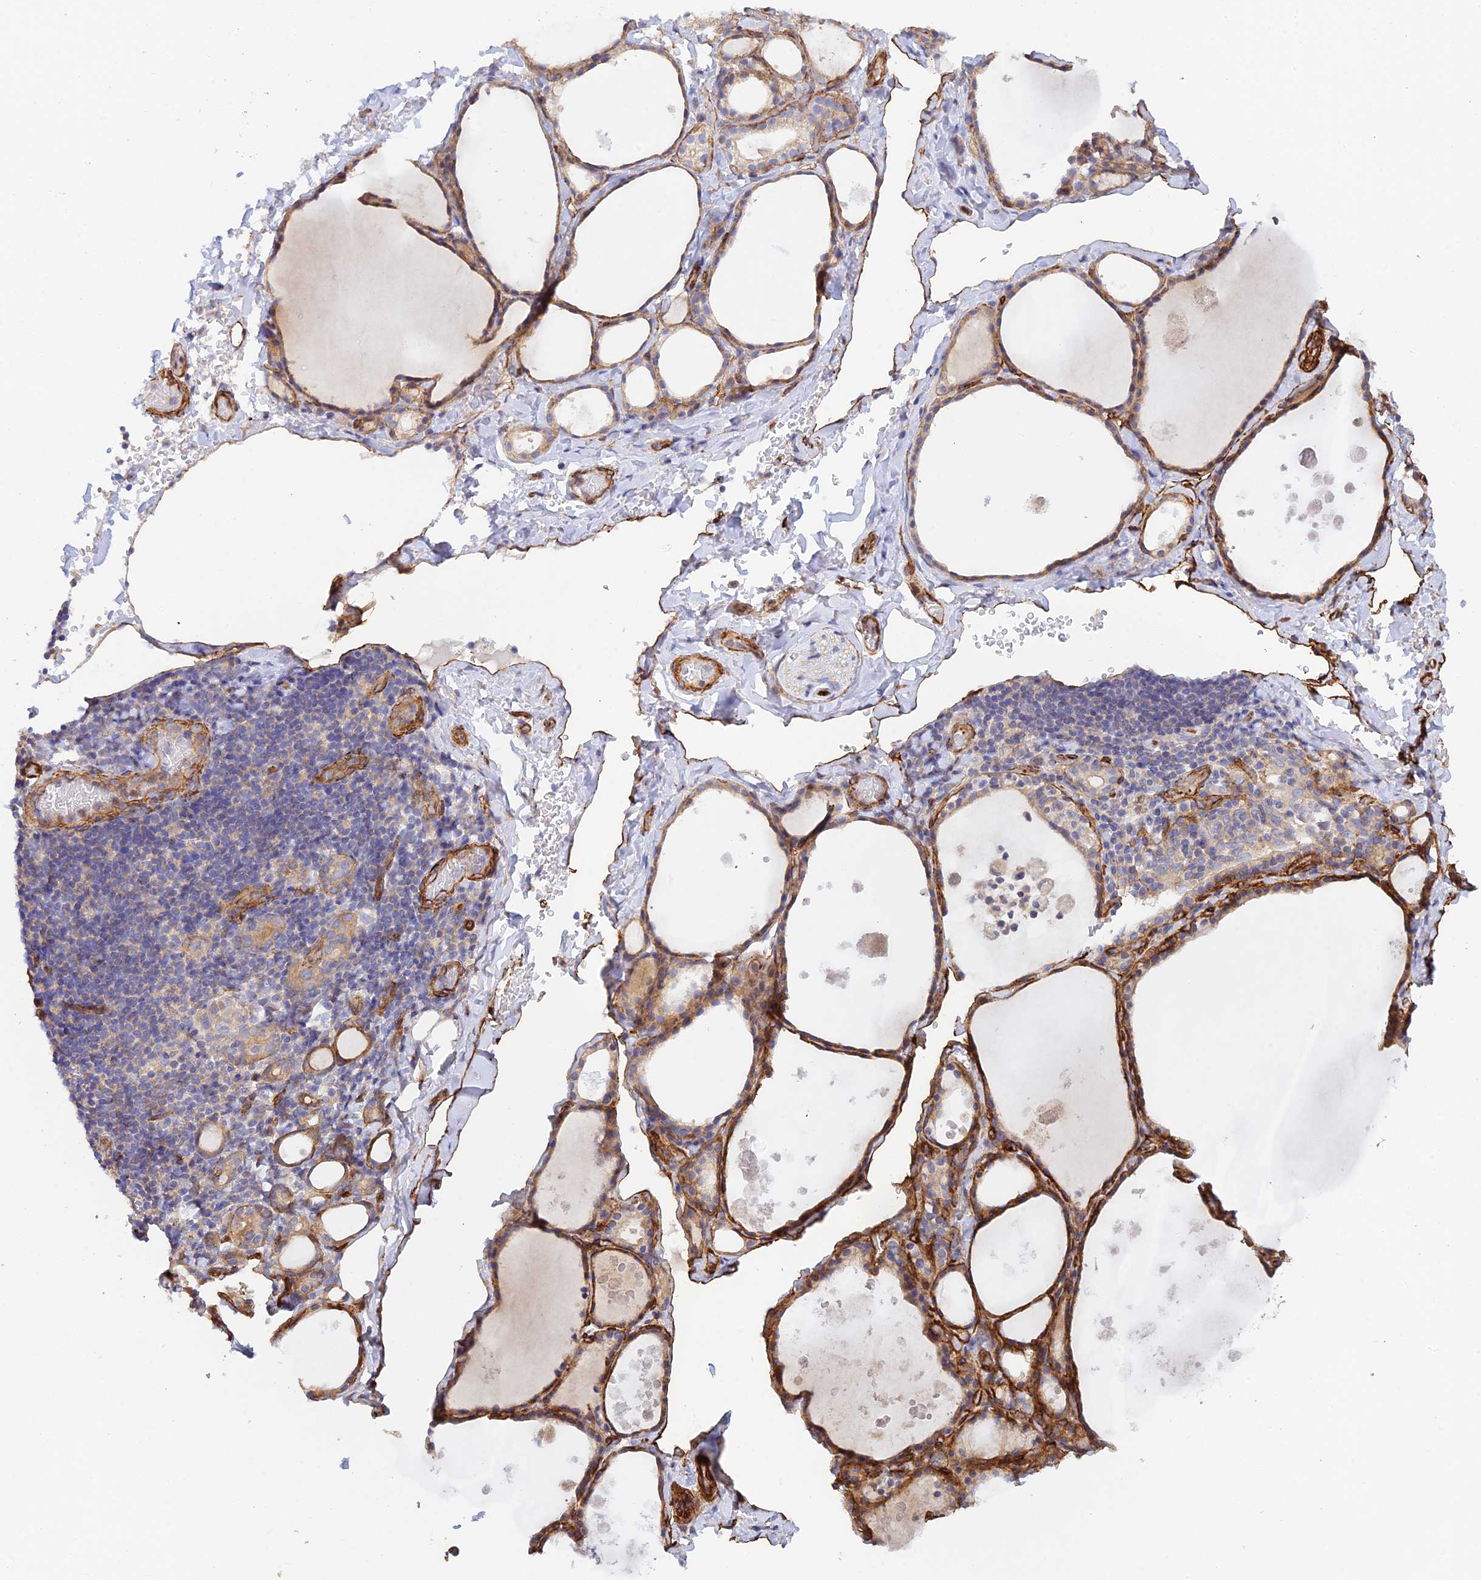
{"staining": {"intensity": "strong", "quantity": "25%-75%", "location": "cytoplasmic/membranous"}, "tissue": "thyroid gland", "cell_type": "Glandular cells", "image_type": "normal", "snomed": [{"axis": "morphology", "description": "Normal tissue, NOS"}, {"axis": "topography", "description": "Thyroid gland"}], "caption": "Thyroid gland was stained to show a protein in brown. There is high levels of strong cytoplasmic/membranous staining in approximately 25%-75% of glandular cells. Using DAB (3,3'-diaminobenzidine) (brown) and hematoxylin (blue) stains, captured at high magnification using brightfield microscopy.", "gene": "MYO9A", "patient": {"sex": "male", "age": 56}}